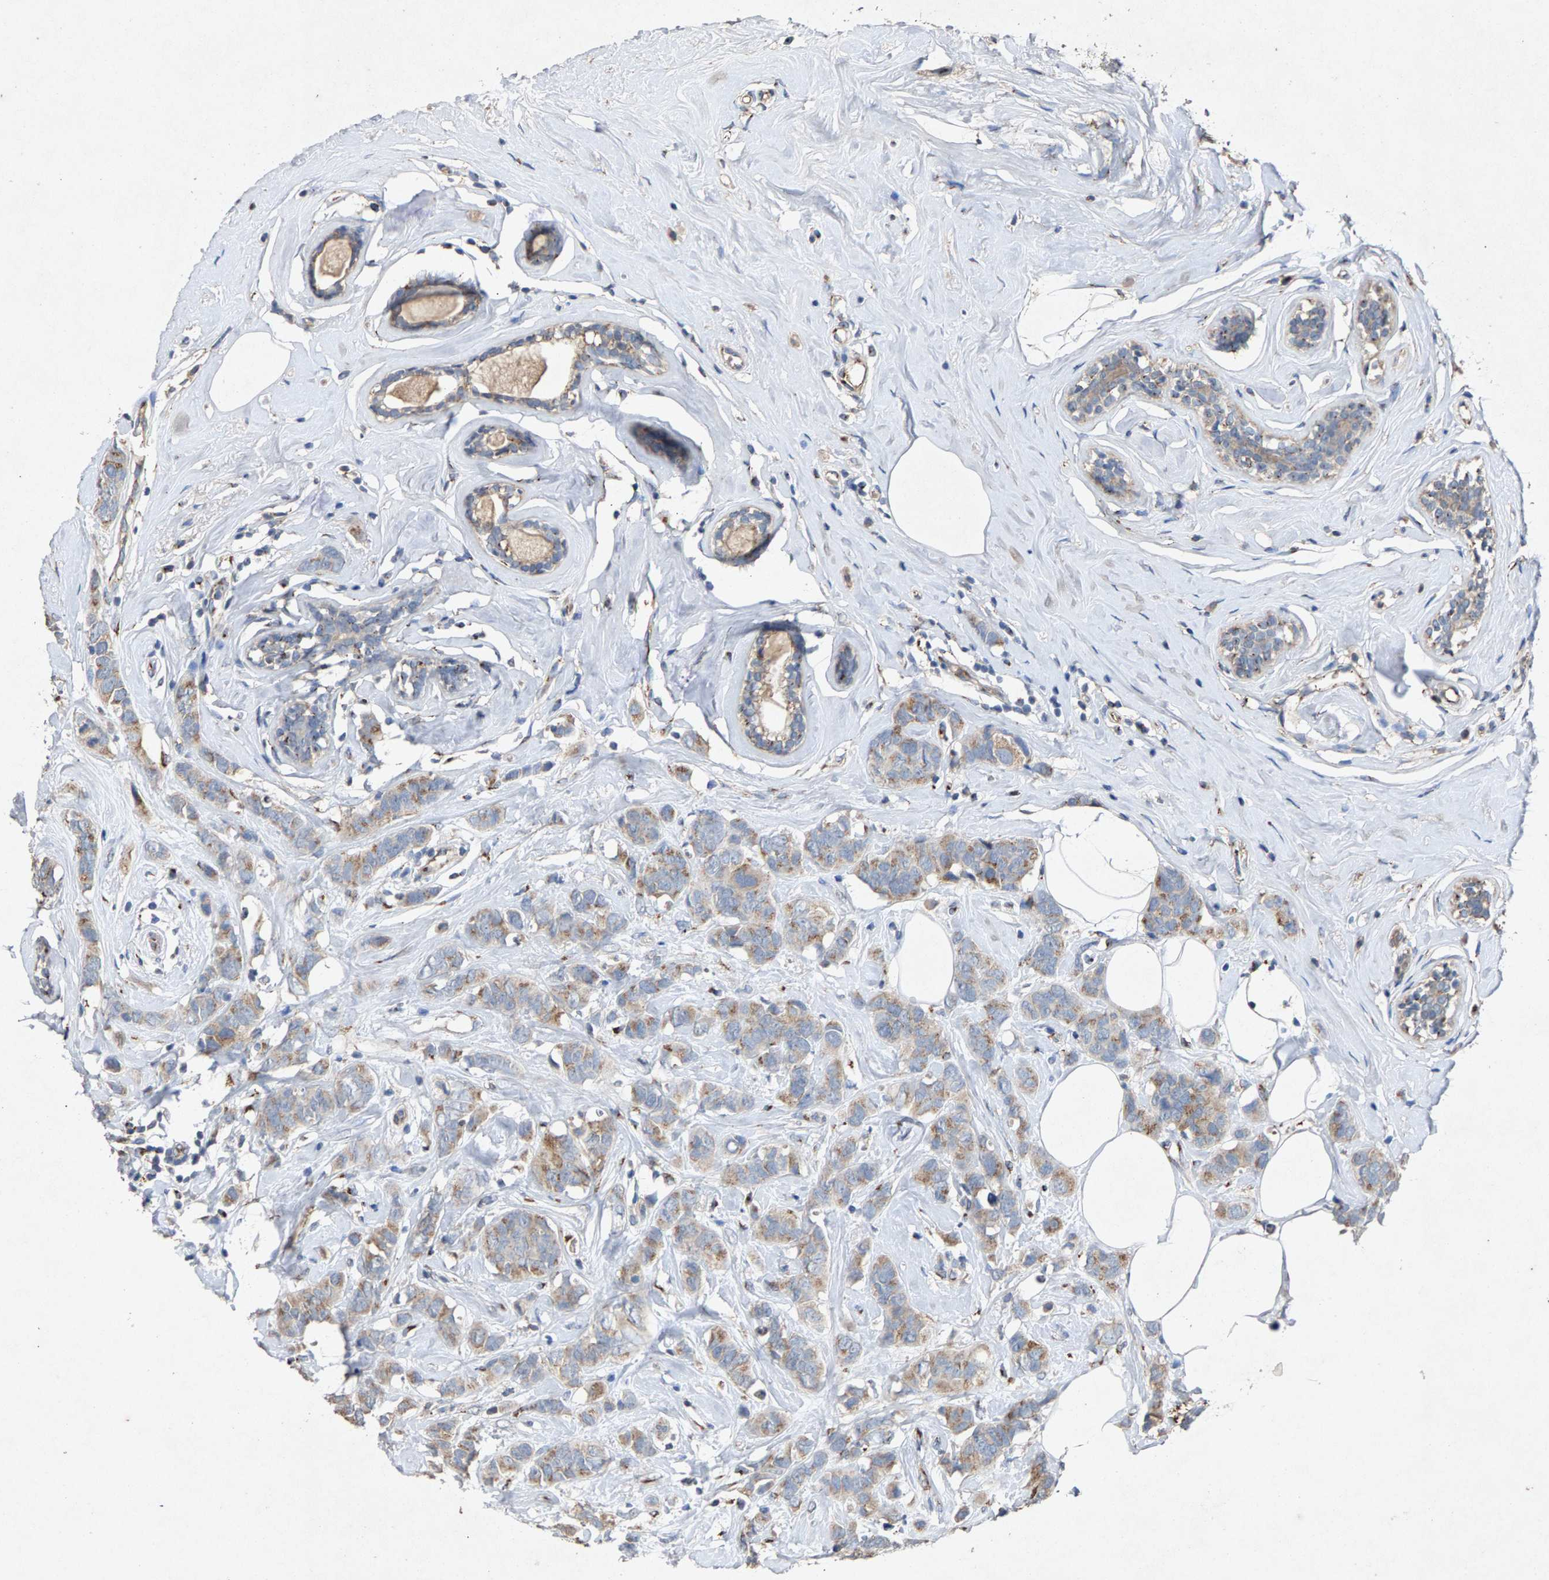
{"staining": {"intensity": "moderate", "quantity": ">75%", "location": "cytoplasmic/membranous"}, "tissue": "breast cancer", "cell_type": "Tumor cells", "image_type": "cancer", "snomed": [{"axis": "morphology", "description": "Normal tissue, NOS"}, {"axis": "morphology", "description": "Duct carcinoma"}, {"axis": "topography", "description": "Breast"}], "caption": "This is an image of immunohistochemistry (IHC) staining of breast cancer (intraductal carcinoma), which shows moderate expression in the cytoplasmic/membranous of tumor cells.", "gene": "MAN2A1", "patient": {"sex": "female", "age": 50}}